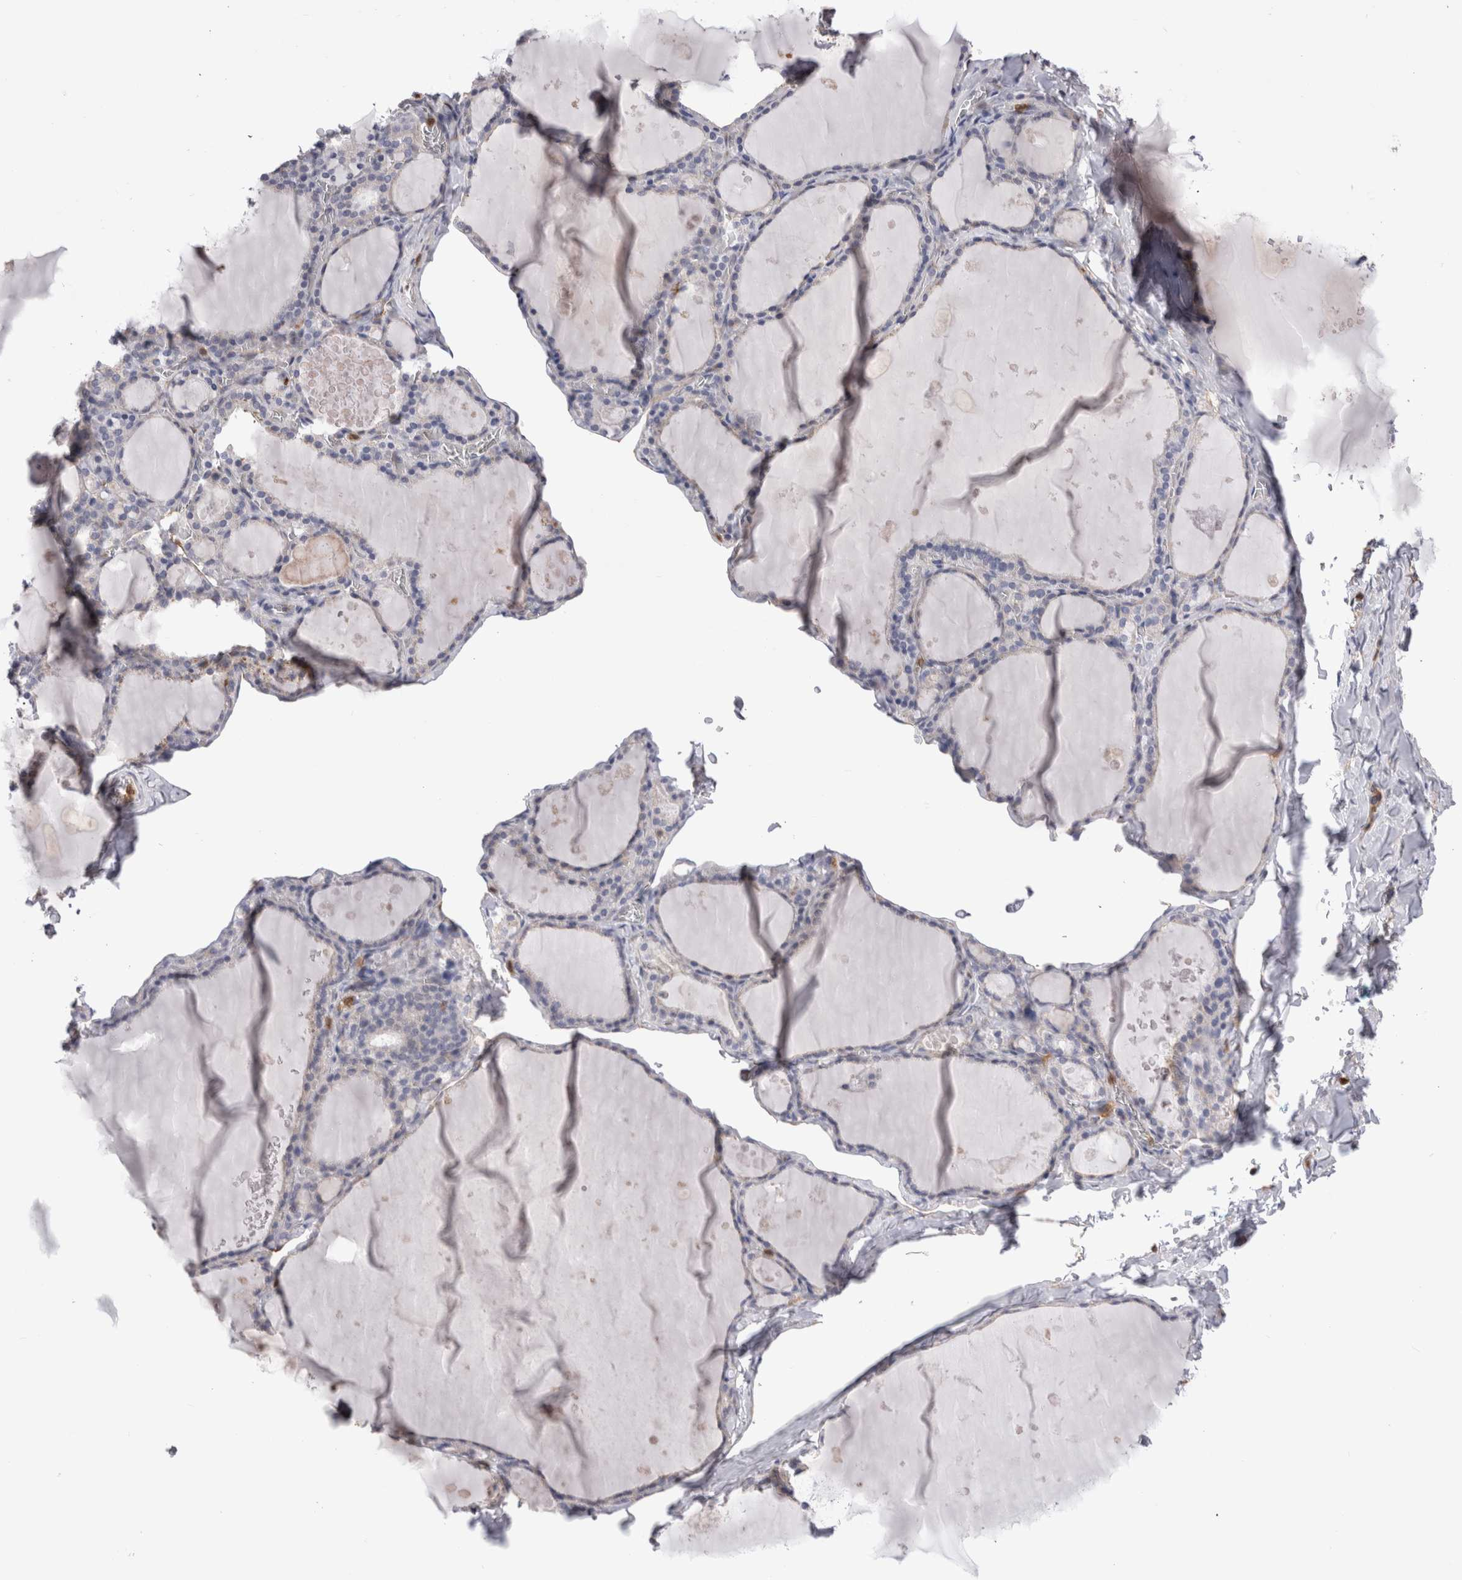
{"staining": {"intensity": "negative", "quantity": "none", "location": "none"}, "tissue": "thyroid gland", "cell_type": "Glandular cells", "image_type": "normal", "snomed": [{"axis": "morphology", "description": "Normal tissue, NOS"}, {"axis": "topography", "description": "Thyroid gland"}], "caption": "This micrograph is of normal thyroid gland stained with immunohistochemistry (IHC) to label a protein in brown with the nuclei are counter-stained blue. There is no staining in glandular cells.", "gene": "RAB11FIP1", "patient": {"sex": "male", "age": 56}}